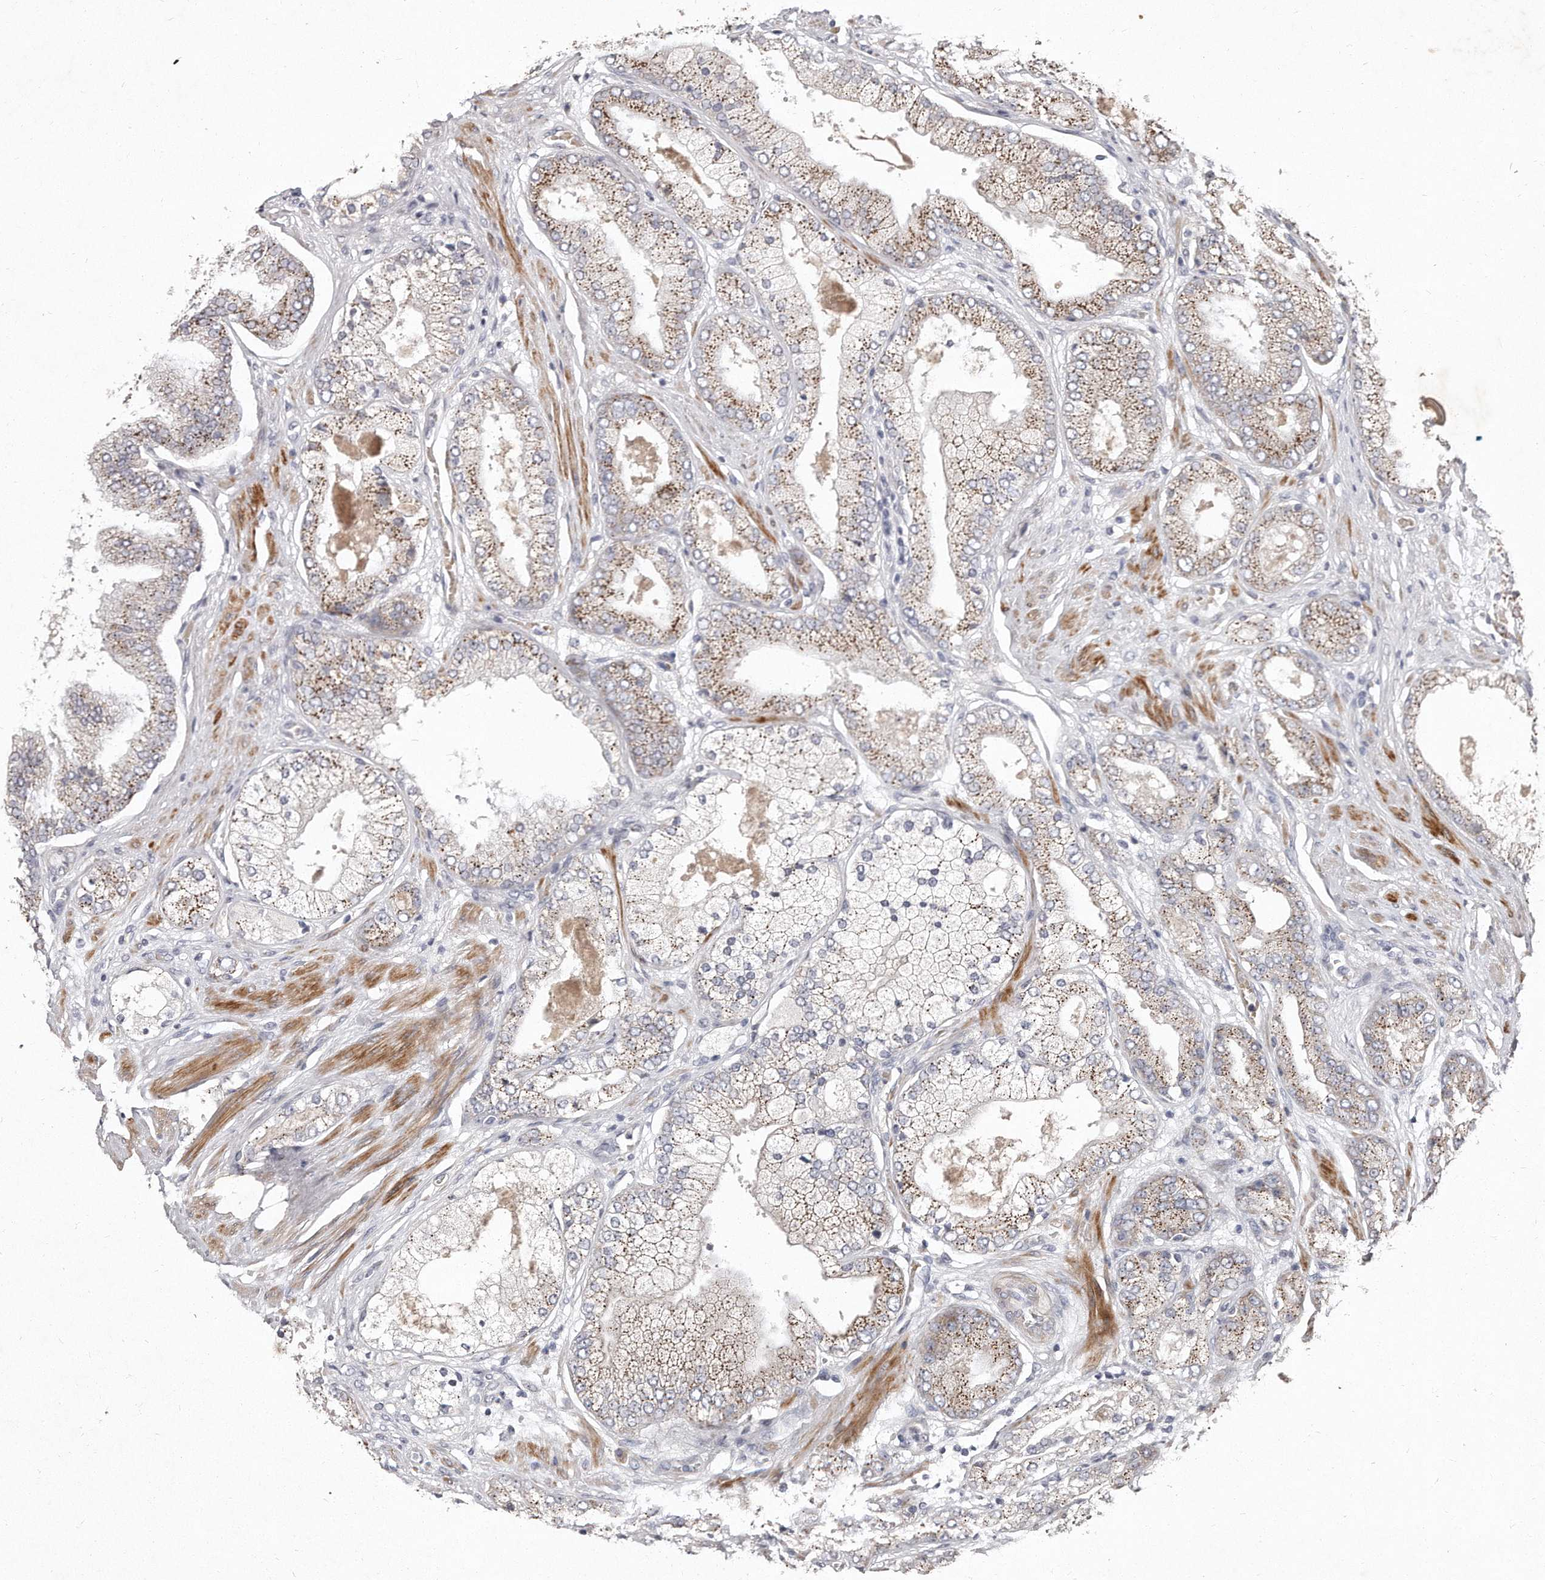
{"staining": {"intensity": "moderate", "quantity": ">75%", "location": "cytoplasmic/membranous"}, "tissue": "prostate cancer", "cell_type": "Tumor cells", "image_type": "cancer", "snomed": [{"axis": "morphology", "description": "Adenocarcinoma, High grade"}, {"axis": "topography", "description": "Prostate"}], "caption": "This is a micrograph of IHC staining of high-grade adenocarcinoma (prostate), which shows moderate positivity in the cytoplasmic/membranous of tumor cells.", "gene": "TECR", "patient": {"sex": "male", "age": 58}}